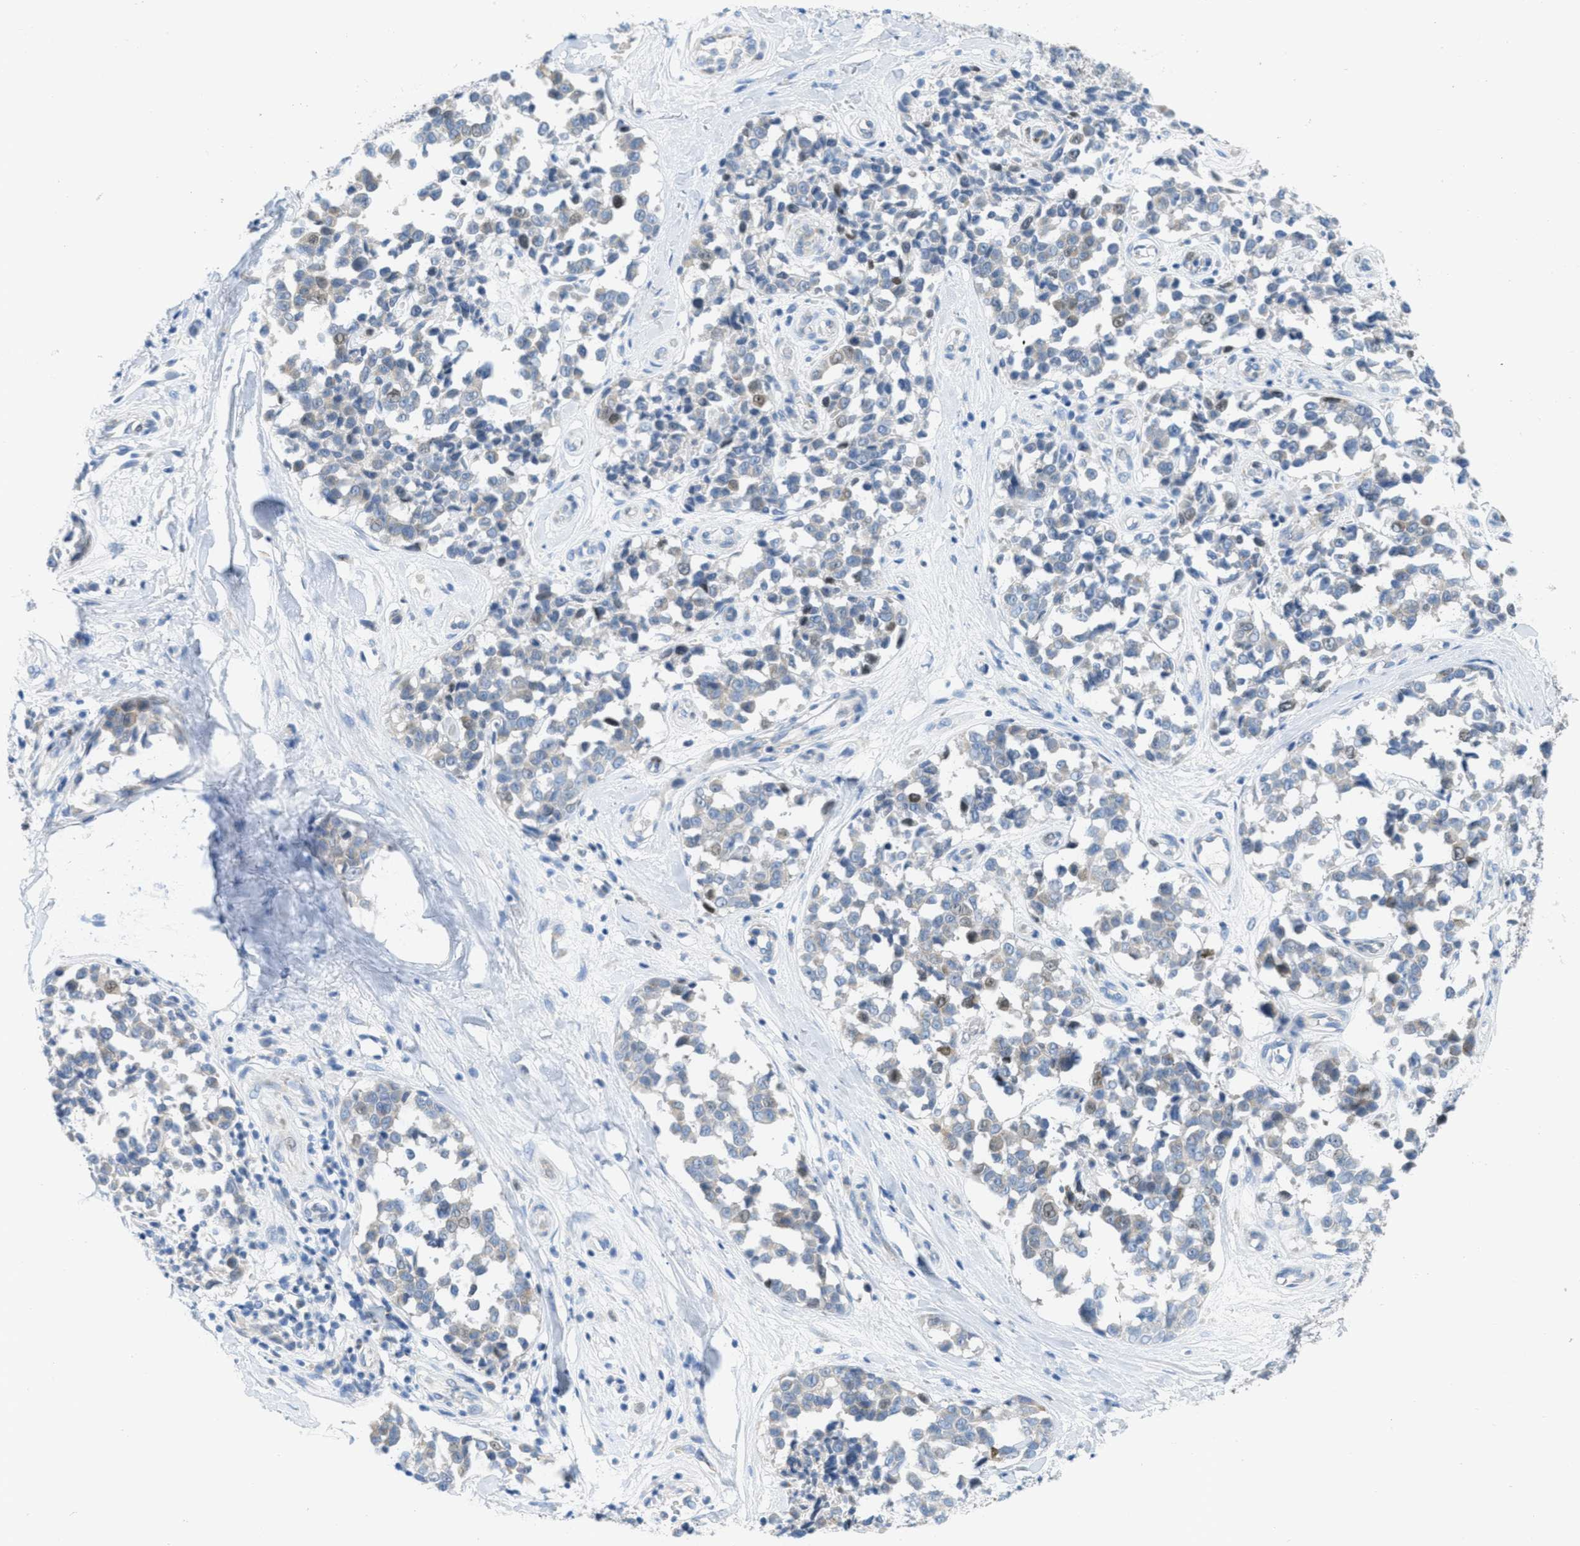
{"staining": {"intensity": "weak", "quantity": "<25%", "location": "cytoplasmic/membranous,nuclear"}, "tissue": "melanoma", "cell_type": "Tumor cells", "image_type": "cancer", "snomed": [{"axis": "morphology", "description": "Malignant melanoma, NOS"}, {"axis": "topography", "description": "Skin"}], "caption": "Immunohistochemistry (IHC) of malignant melanoma reveals no expression in tumor cells.", "gene": "ORC6", "patient": {"sex": "female", "age": 64}}